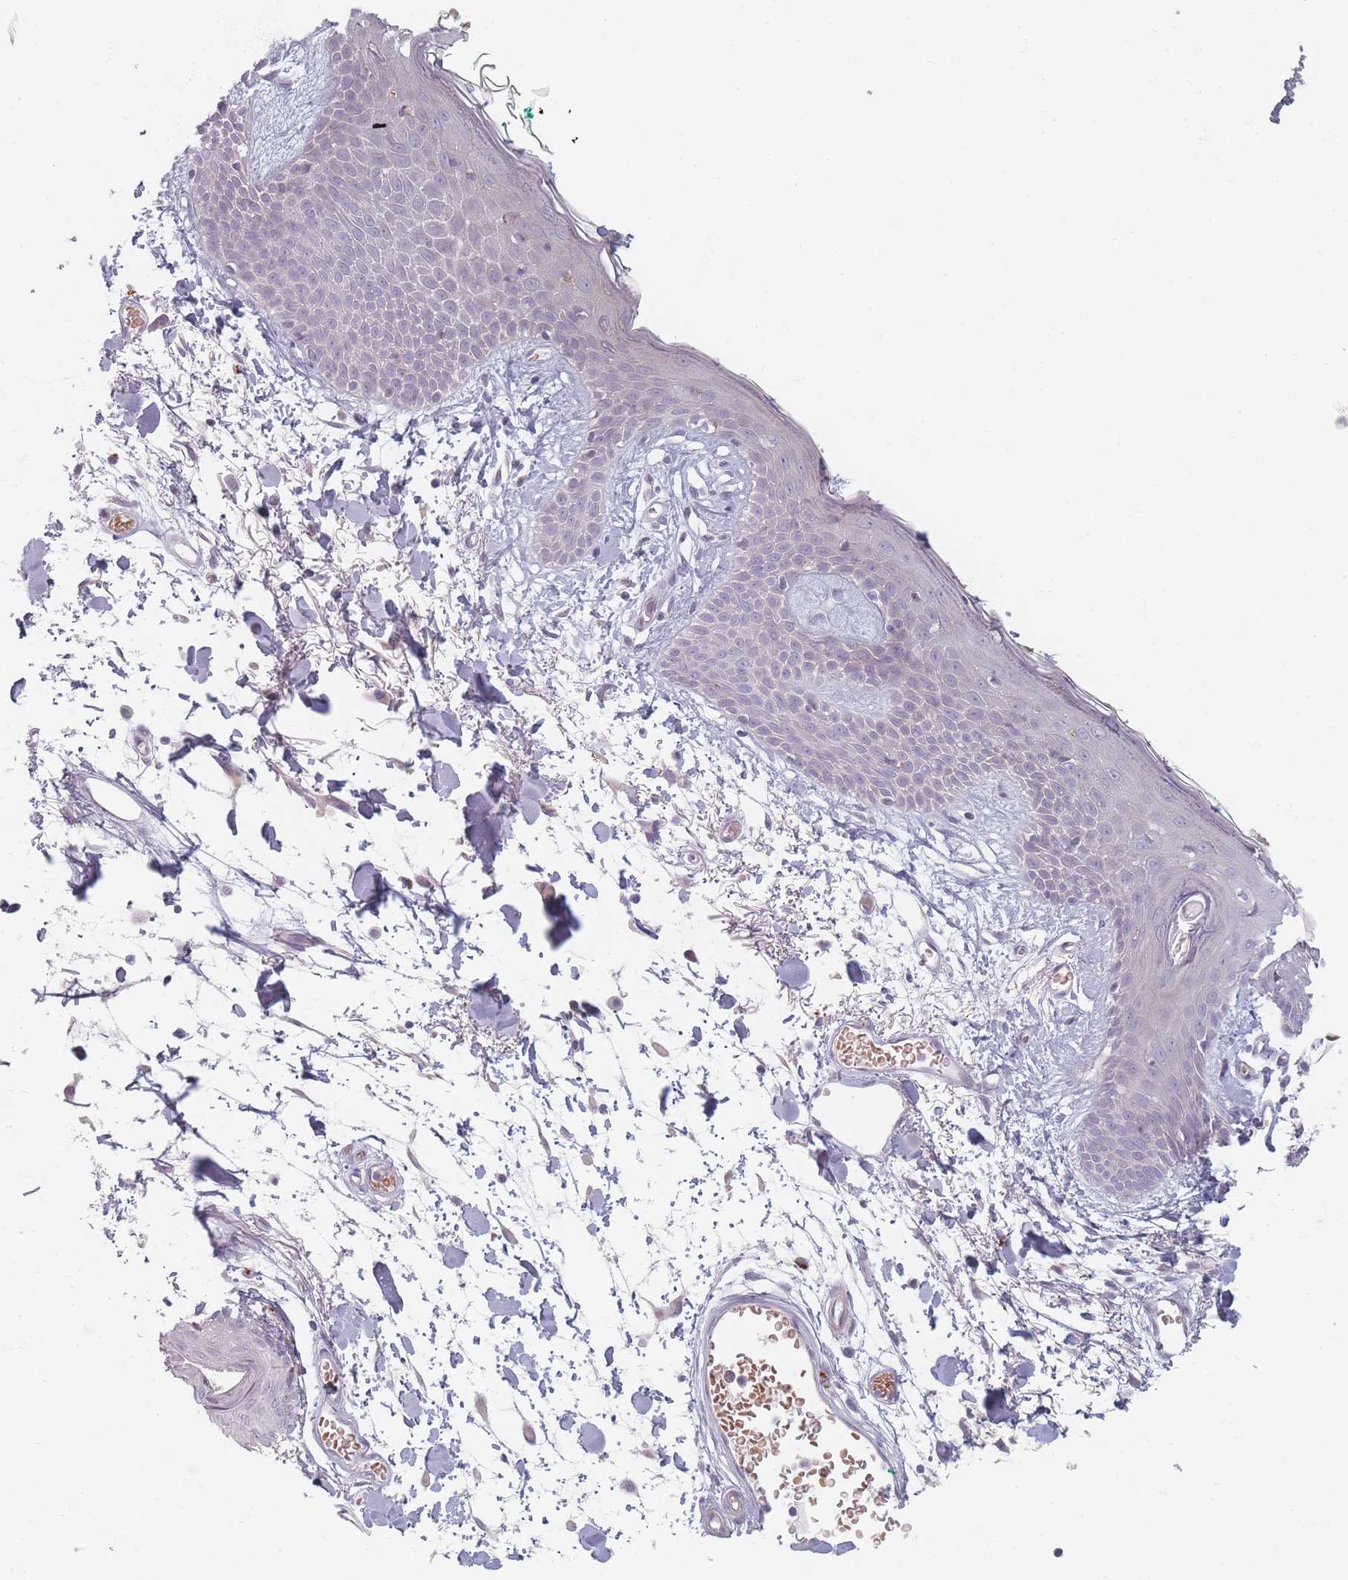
{"staining": {"intensity": "negative", "quantity": "none", "location": "none"}, "tissue": "skin", "cell_type": "Fibroblasts", "image_type": "normal", "snomed": [{"axis": "morphology", "description": "Normal tissue, NOS"}, {"axis": "topography", "description": "Skin"}], "caption": "Immunohistochemistry of benign skin demonstrates no expression in fibroblasts. (Brightfield microscopy of DAB (3,3'-diaminobenzidine) immunohistochemistry (IHC) at high magnification).", "gene": "TMOD1", "patient": {"sex": "male", "age": 79}}